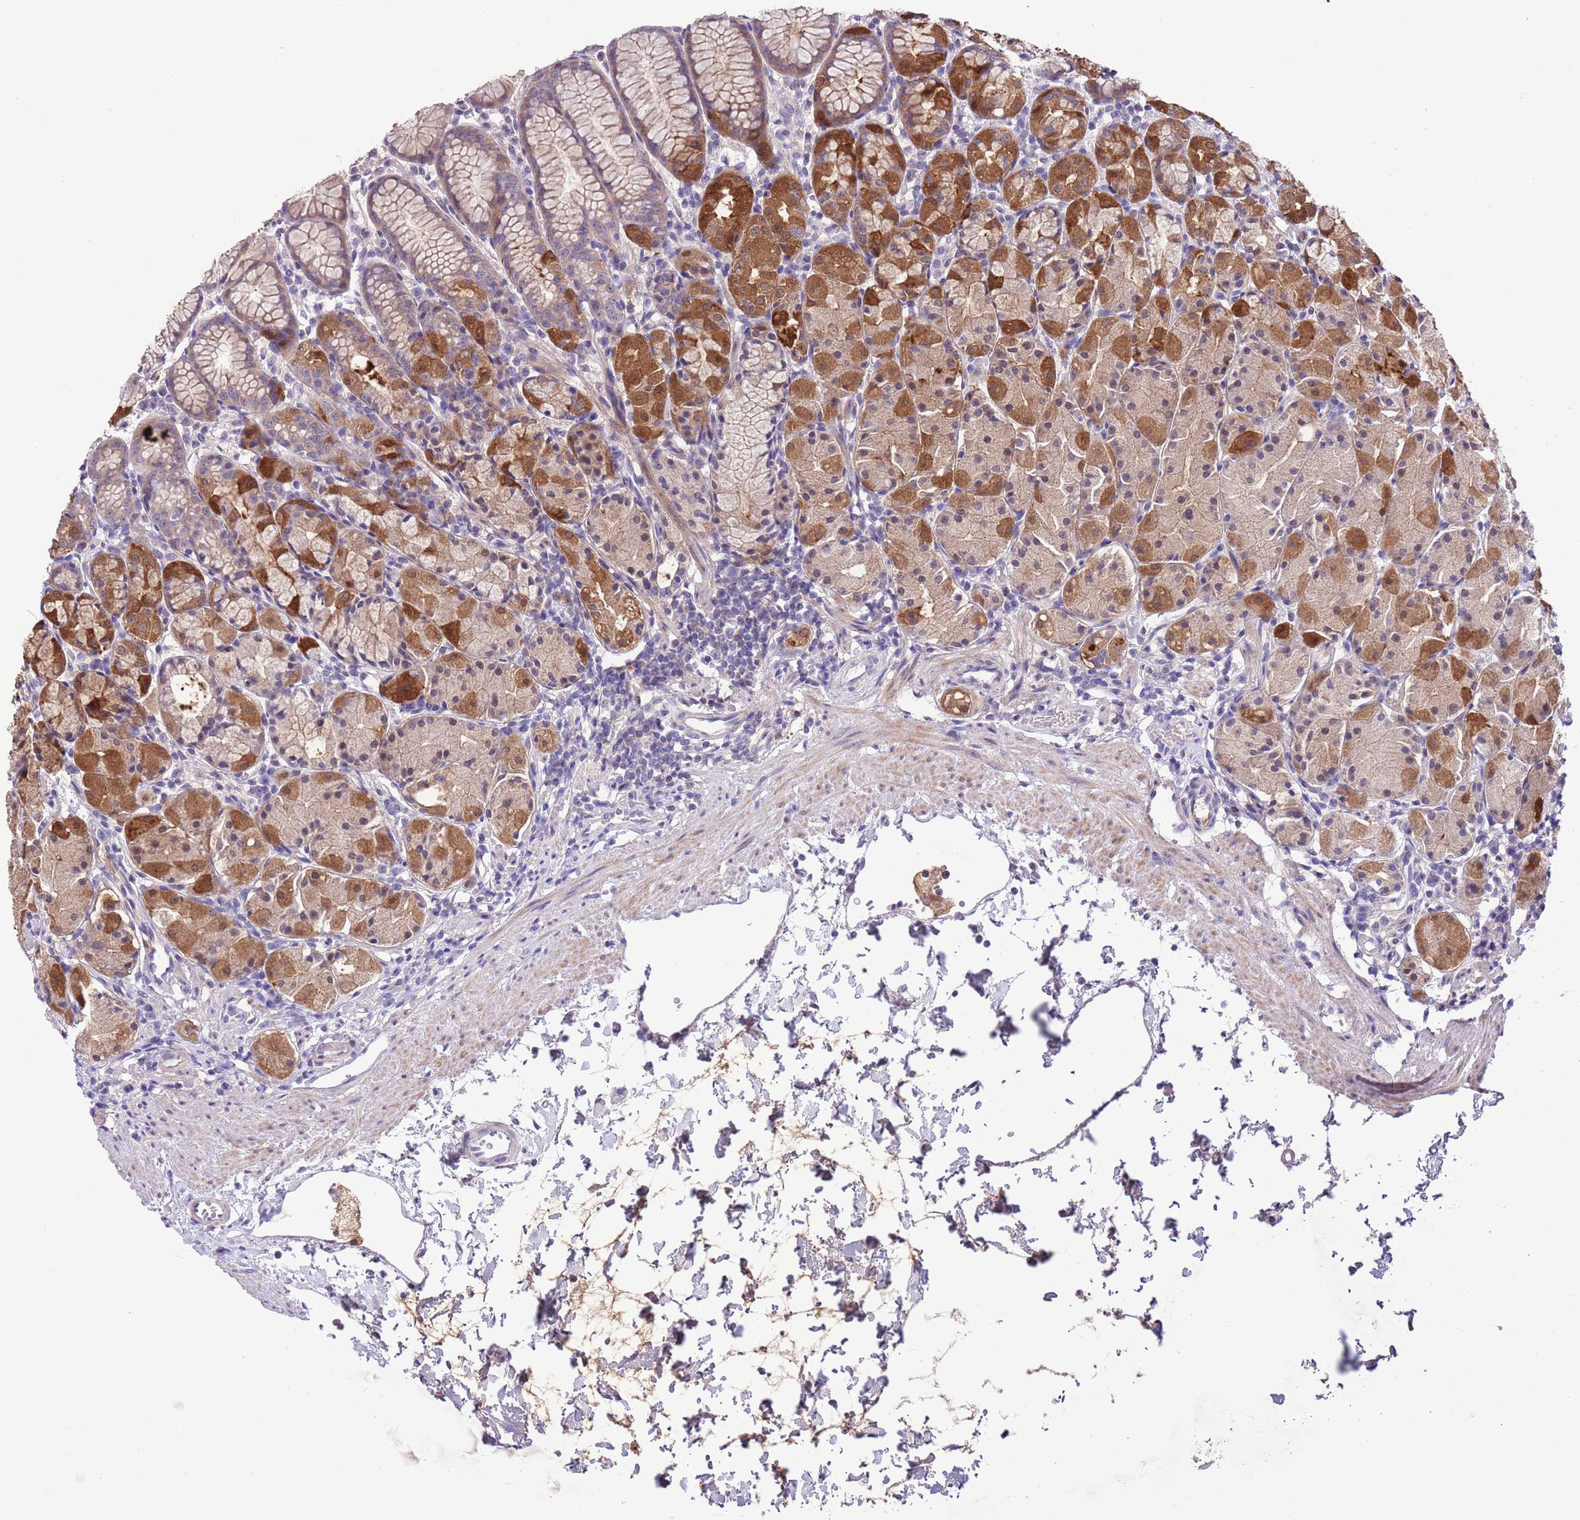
{"staining": {"intensity": "moderate", "quantity": "25%-75%", "location": "cytoplasmic/membranous"}, "tissue": "stomach", "cell_type": "Glandular cells", "image_type": "normal", "snomed": [{"axis": "morphology", "description": "Normal tissue, NOS"}, {"axis": "topography", "description": "Stomach, upper"}], "caption": "Moderate cytoplasmic/membranous positivity for a protein is appreciated in approximately 25%-75% of glandular cells of unremarkable stomach using IHC.", "gene": "PRR32", "patient": {"sex": "male", "age": 47}}